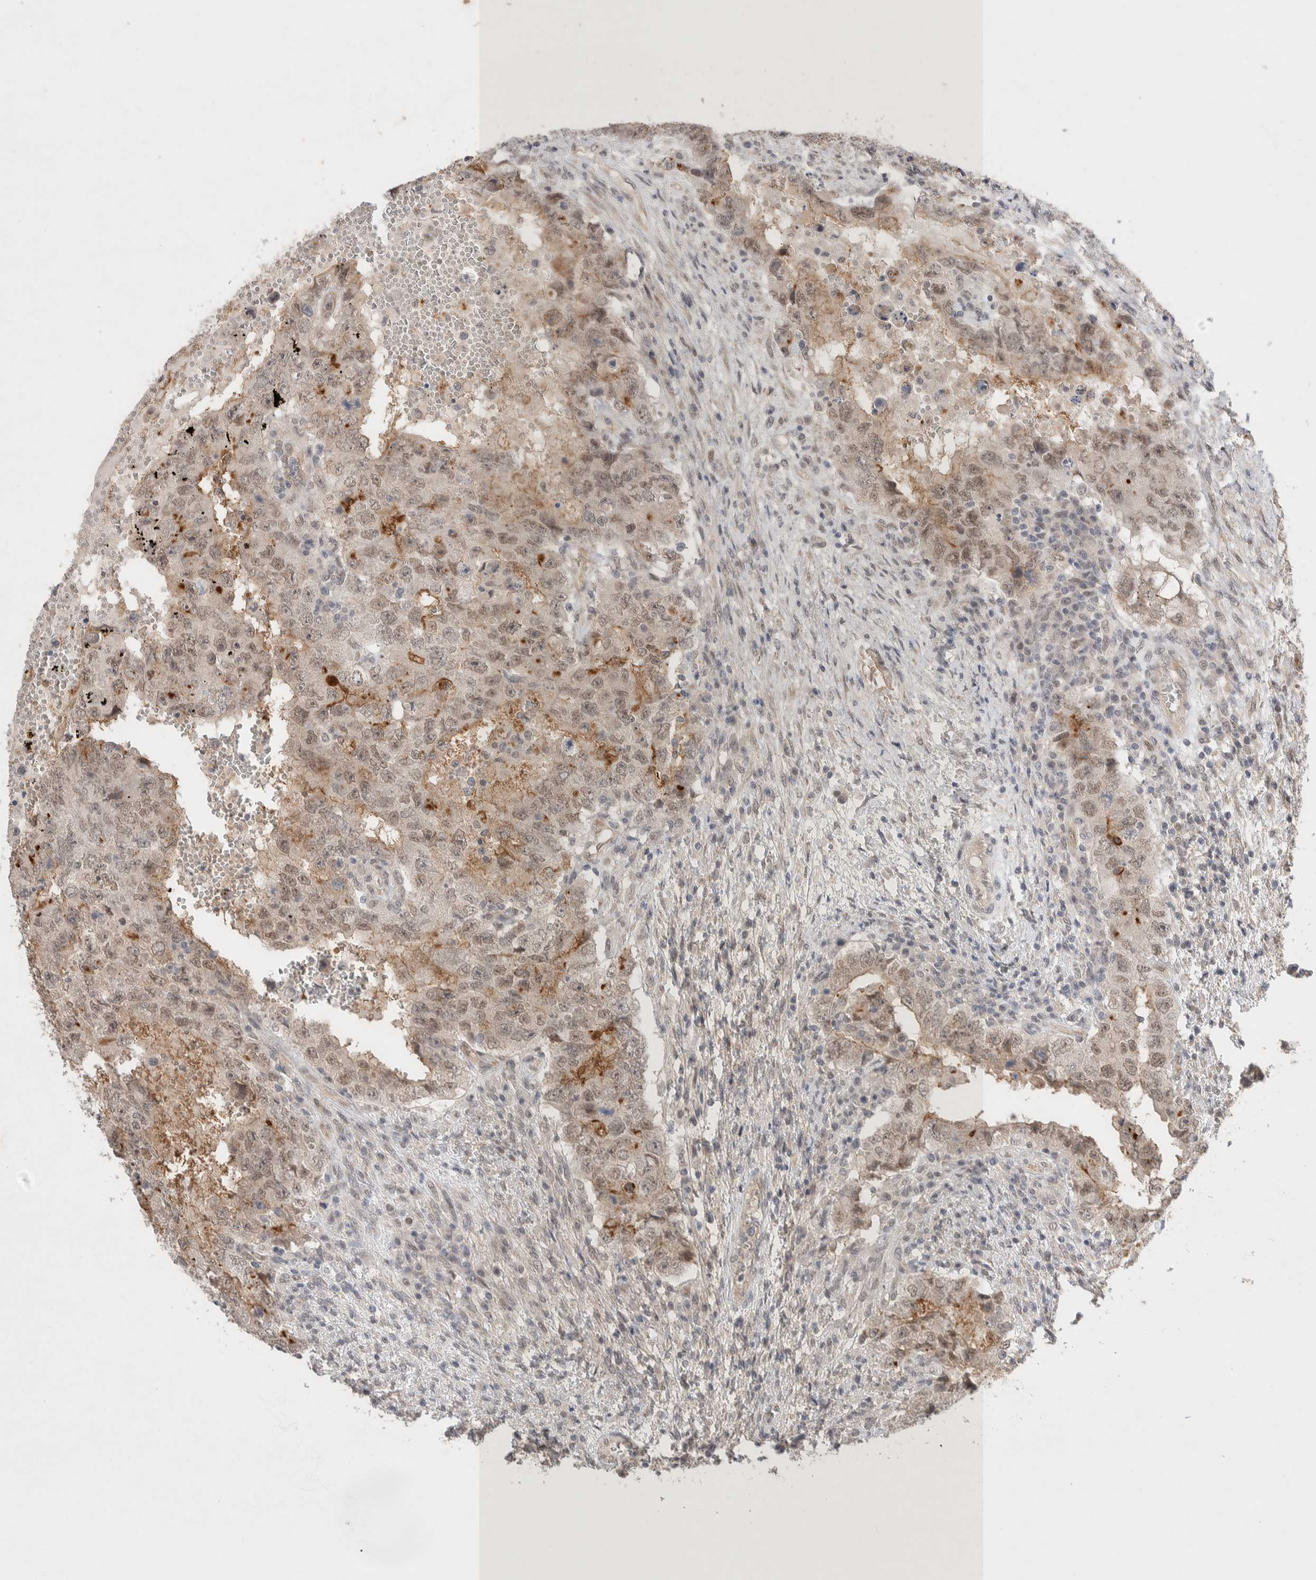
{"staining": {"intensity": "weak", "quantity": ">75%", "location": "nuclear"}, "tissue": "testis cancer", "cell_type": "Tumor cells", "image_type": "cancer", "snomed": [{"axis": "morphology", "description": "Carcinoma, Embryonal, NOS"}, {"axis": "topography", "description": "Testis"}], "caption": "Weak nuclear expression for a protein is appreciated in about >75% of tumor cells of embryonal carcinoma (testis) using IHC.", "gene": "ZNF704", "patient": {"sex": "male", "age": 26}}